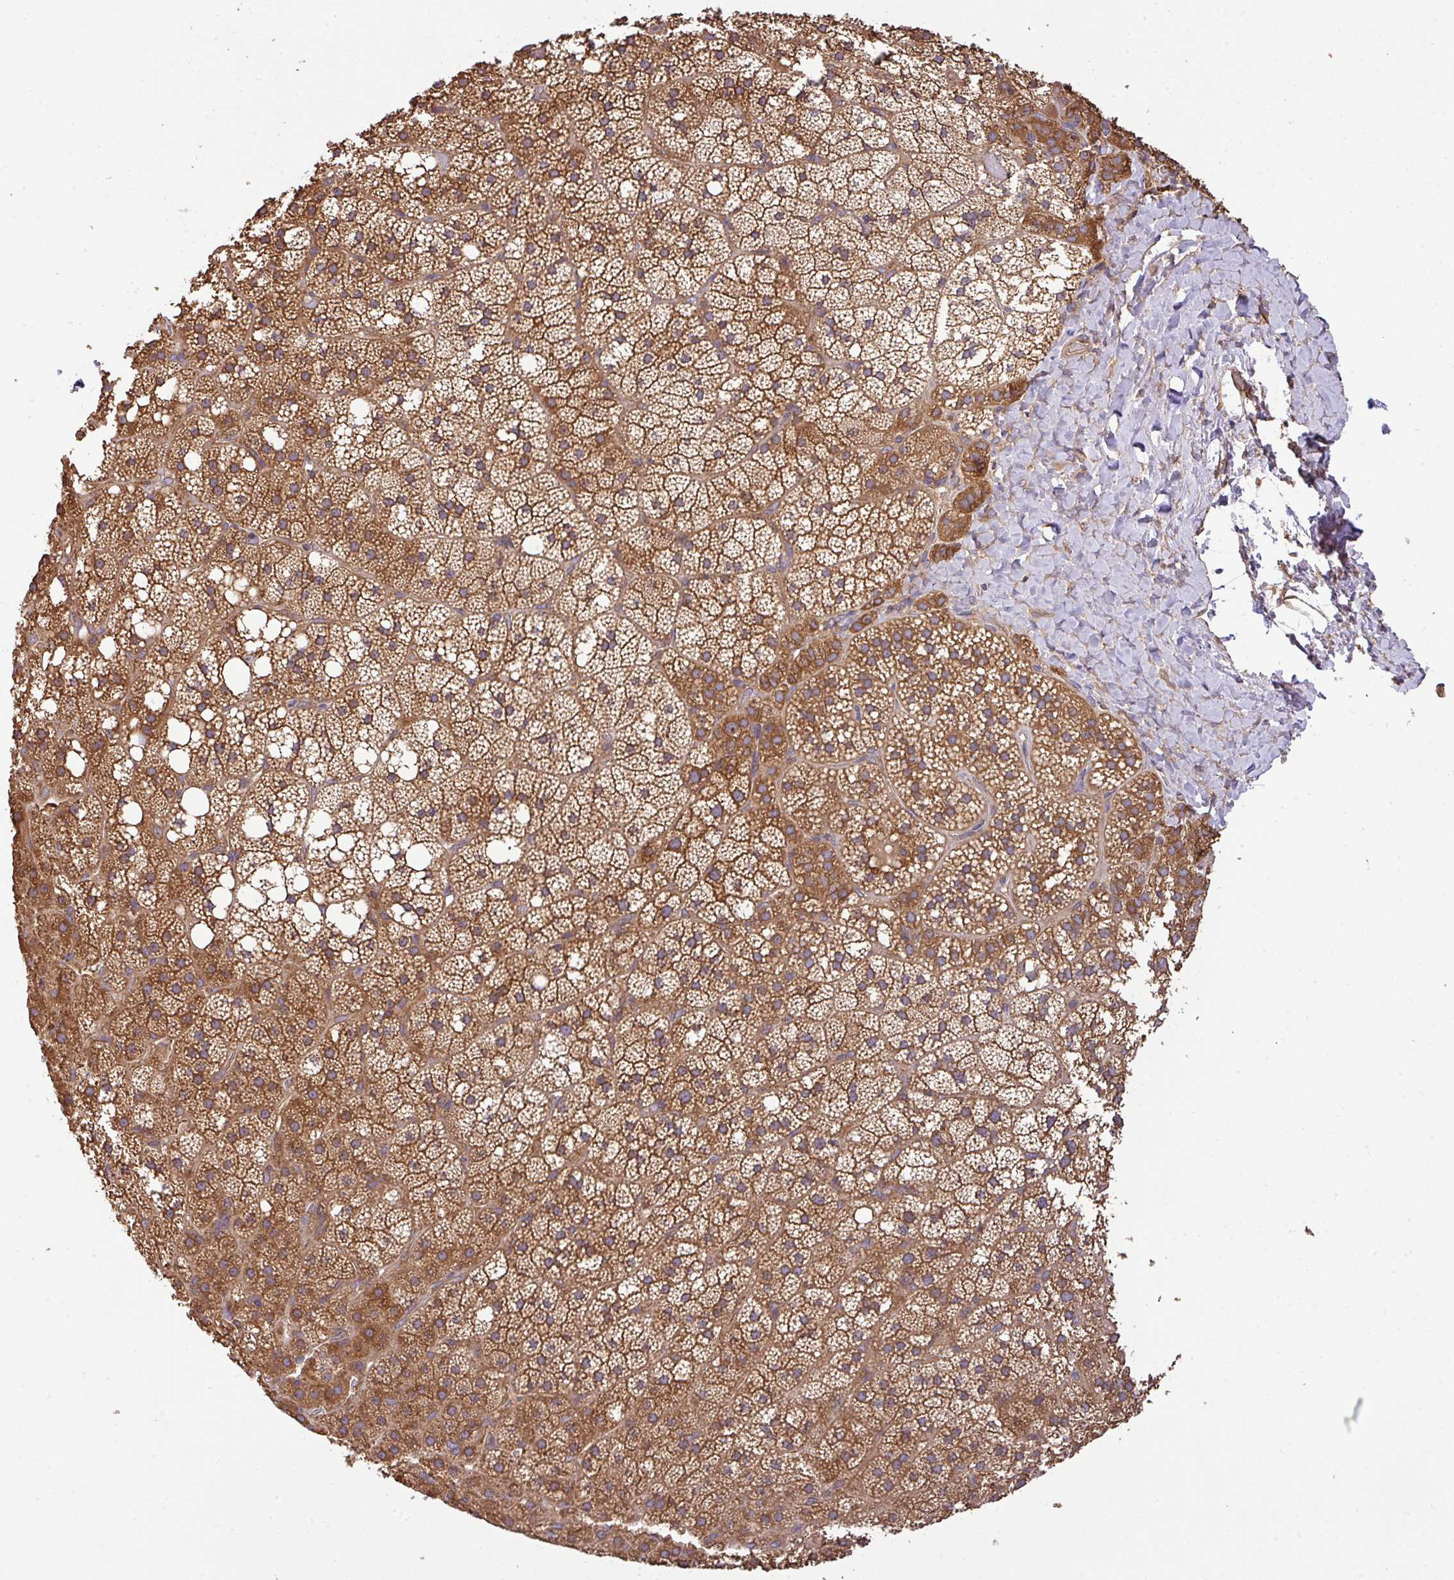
{"staining": {"intensity": "moderate", "quantity": ">75%", "location": "cytoplasmic/membranous"}, "tissue": "adrenal gland", "cell_type": "Glandular cells", "image_type": "normal", "snomed": [{"axis": "morphology", "description": "Normal tissue, NOS"}, {"axis": "topography", "description": "Adrenal gland"}], "caption": "Protein analysis of unremarkable adrenal gland demonstrates moderate cytoplasmic/membranous expression in approximately >75% of glandular cells.", "gene": "GSPT1", "patient": {"sex": "male", "age": 53}}